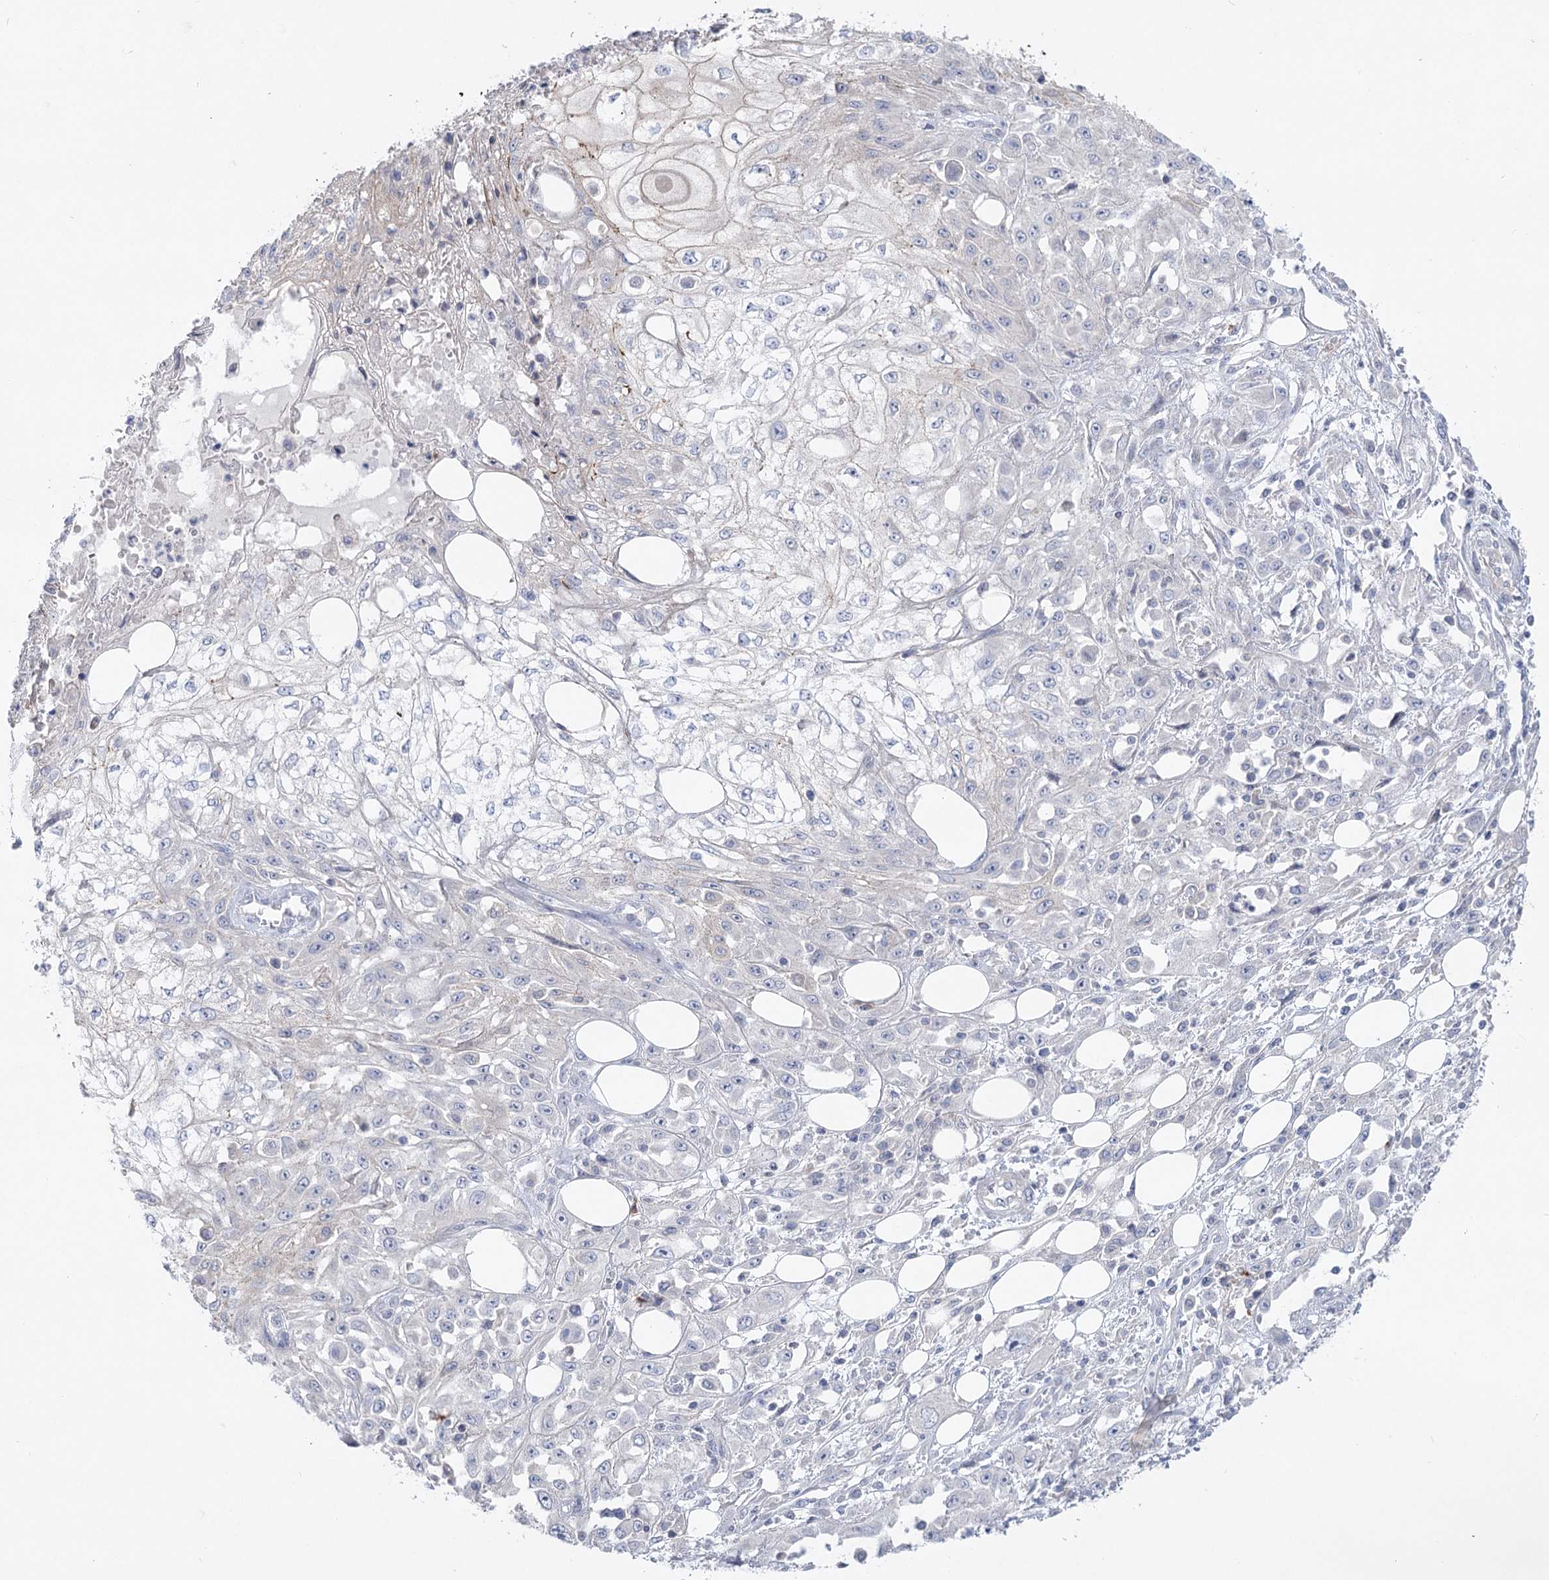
{"staining": {"intensity": "negative", "quantity": "none", "location": "none"}, "tissue": "skin cancer", "cell_type": "Tumor cells", "image_type": "cancer", "snomed": [{"axis": "morphology", "description": "Squamous cell carcinoma, NOS"}, {"axis": "morphology", "description": "Squamous cell carcinoma, metastatic, NOS"}, {"axis": "topography", "description": "Skin"}, {"axis": "topography", "description": "Lymph node"}], "caption": "There is no significant staining in tumor cells of metastatic squamous cell carcinoma (skin).", "gene": "SCN11A", "patient": {"sex": "male", "age": 75}}